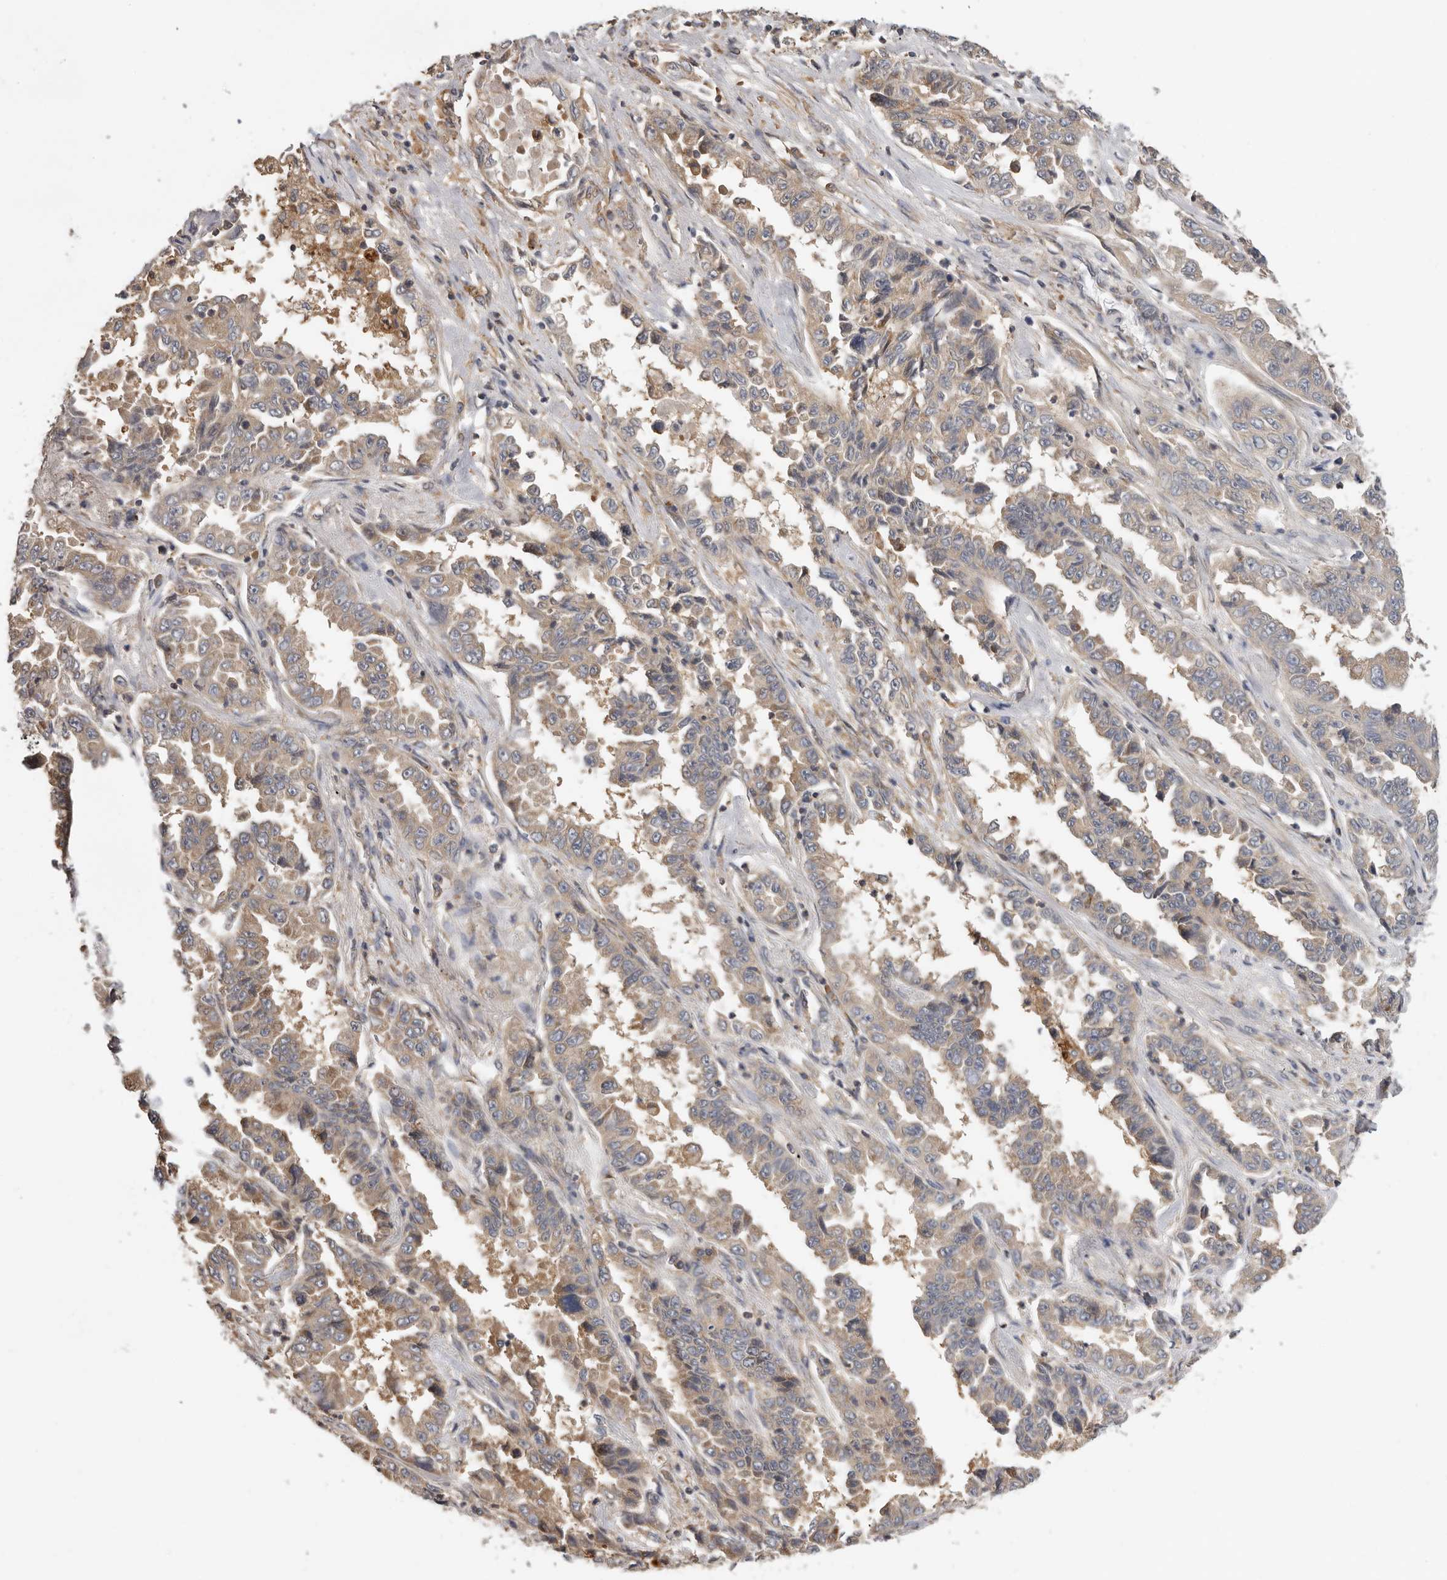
{"staining": {"intensity": "moderate", "quantity": ">75%", "location": "cytoplasmic/membranous"}, "tissue": "lung cancer", "cell_type": "Tumor cells", "image_type": "cancer", "snomed": [{"axis": "morphology", "description": "Adenocarcinoma, NOS"}, {"axis": "topography", "description": "Lung"}], "caption": "An immunohistochemistry (IHC) image of neoplastic tissue is shown. Protein staining in brown labels moderate cytoplasmic/membranous positivity in lung adenocarcinoma within tumor cells.", "gene": "PPP1R42", "patient": {"sex": "female", "age": 51}}